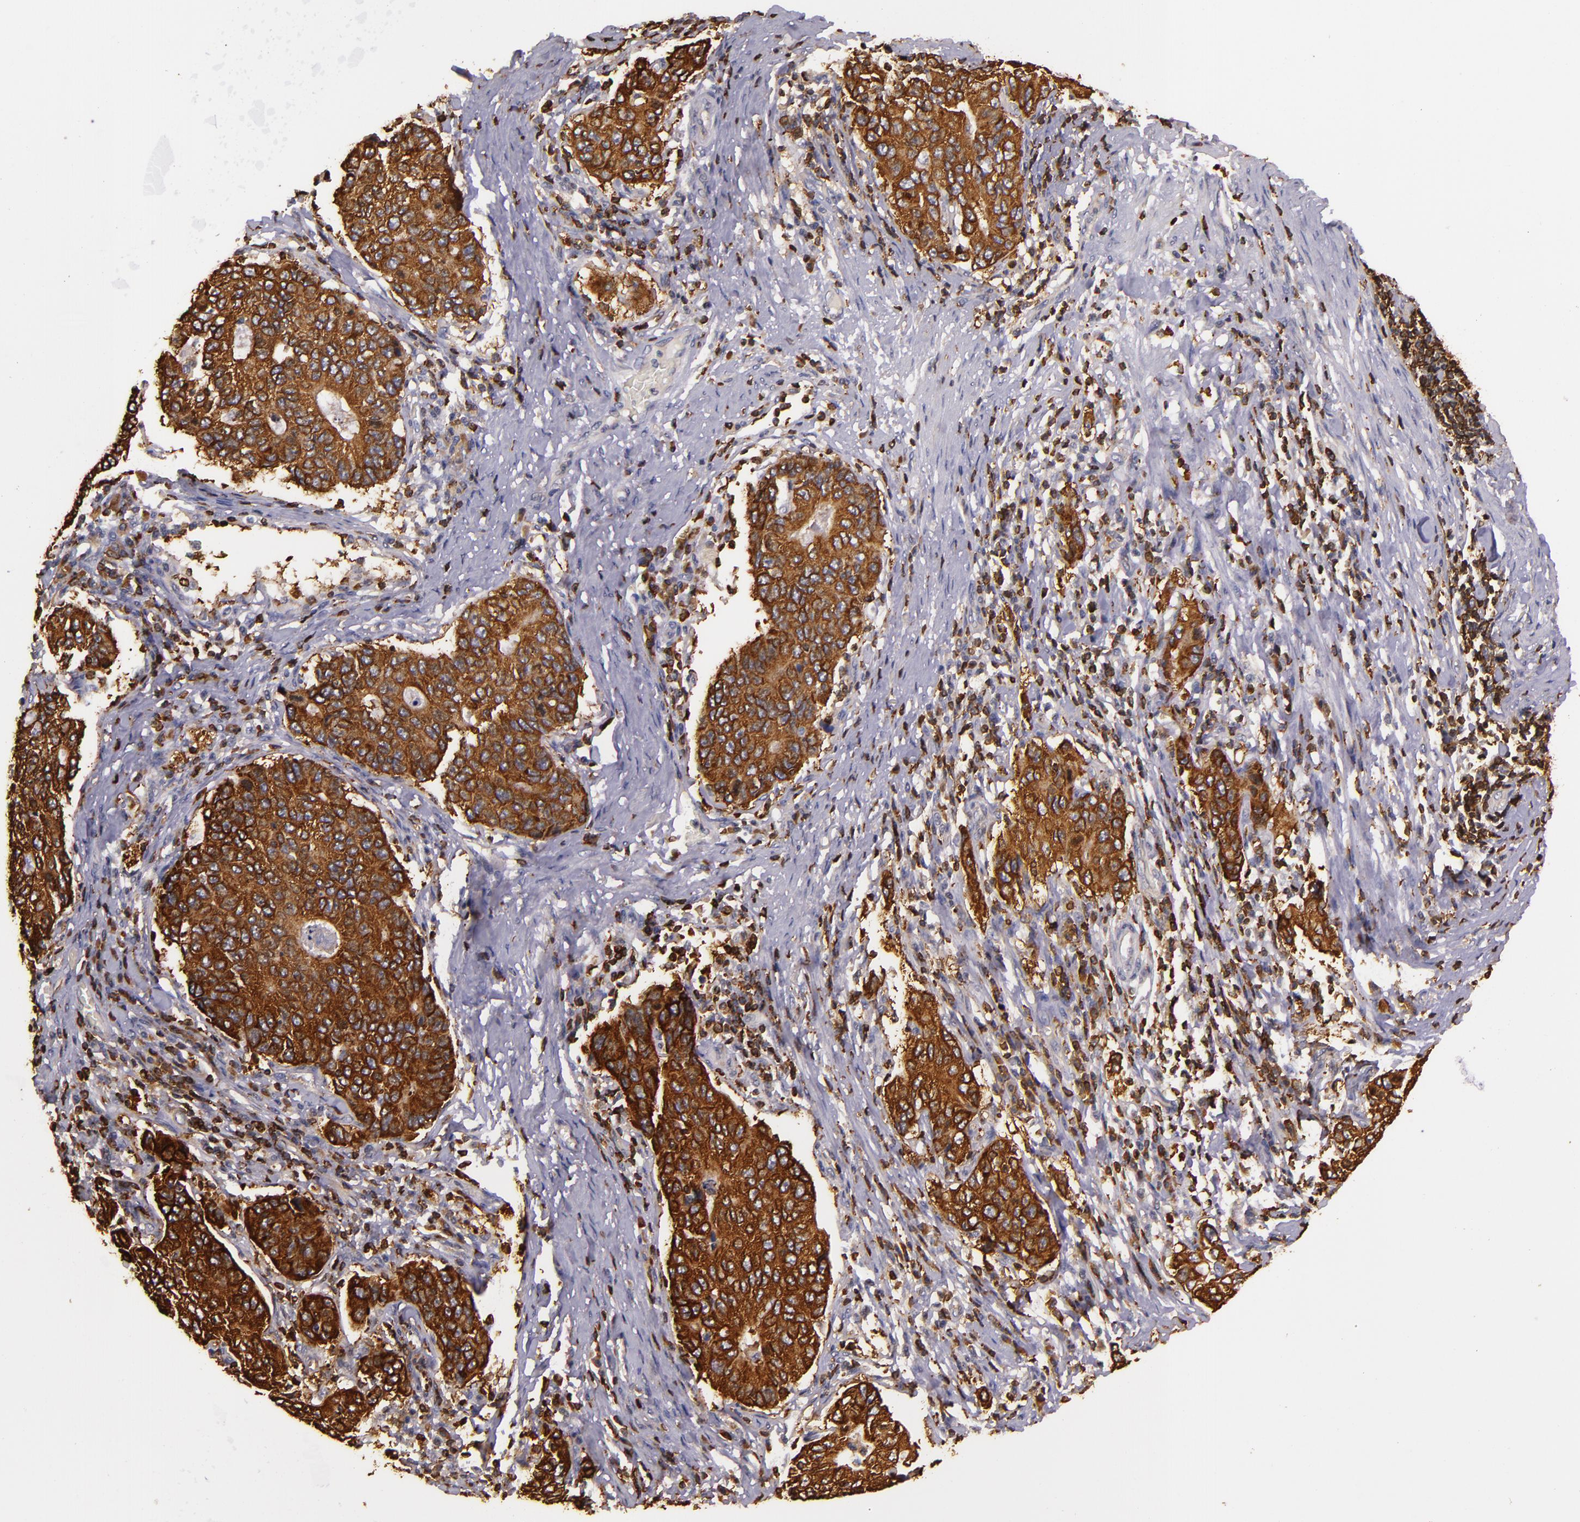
{"staining": {"intensity": "strong", "quantity": ">75%", "location": "cytoplasmic/membranous"}, "tissue": "stomach cancer", "cell_type": "Tumor cells", "image_type": "cancer", "snomed": [{"axis": "morphology", "description": "Adenocarcinoma, NOS"}, {"axis": "topography", "description": "Esophagus"}, {"axis": "topography", "description": "Stomach"}], "caption": "Adenocarcinoma (stomach) stained with DAB immunohistochemistry (IHC) demonstrates high levels of strong cytoplasmic/membranous staining in approximately >75% of tumor cells.", "gene": "SLC9A3R1", "patient": {"sex": "male", "age": 74}}